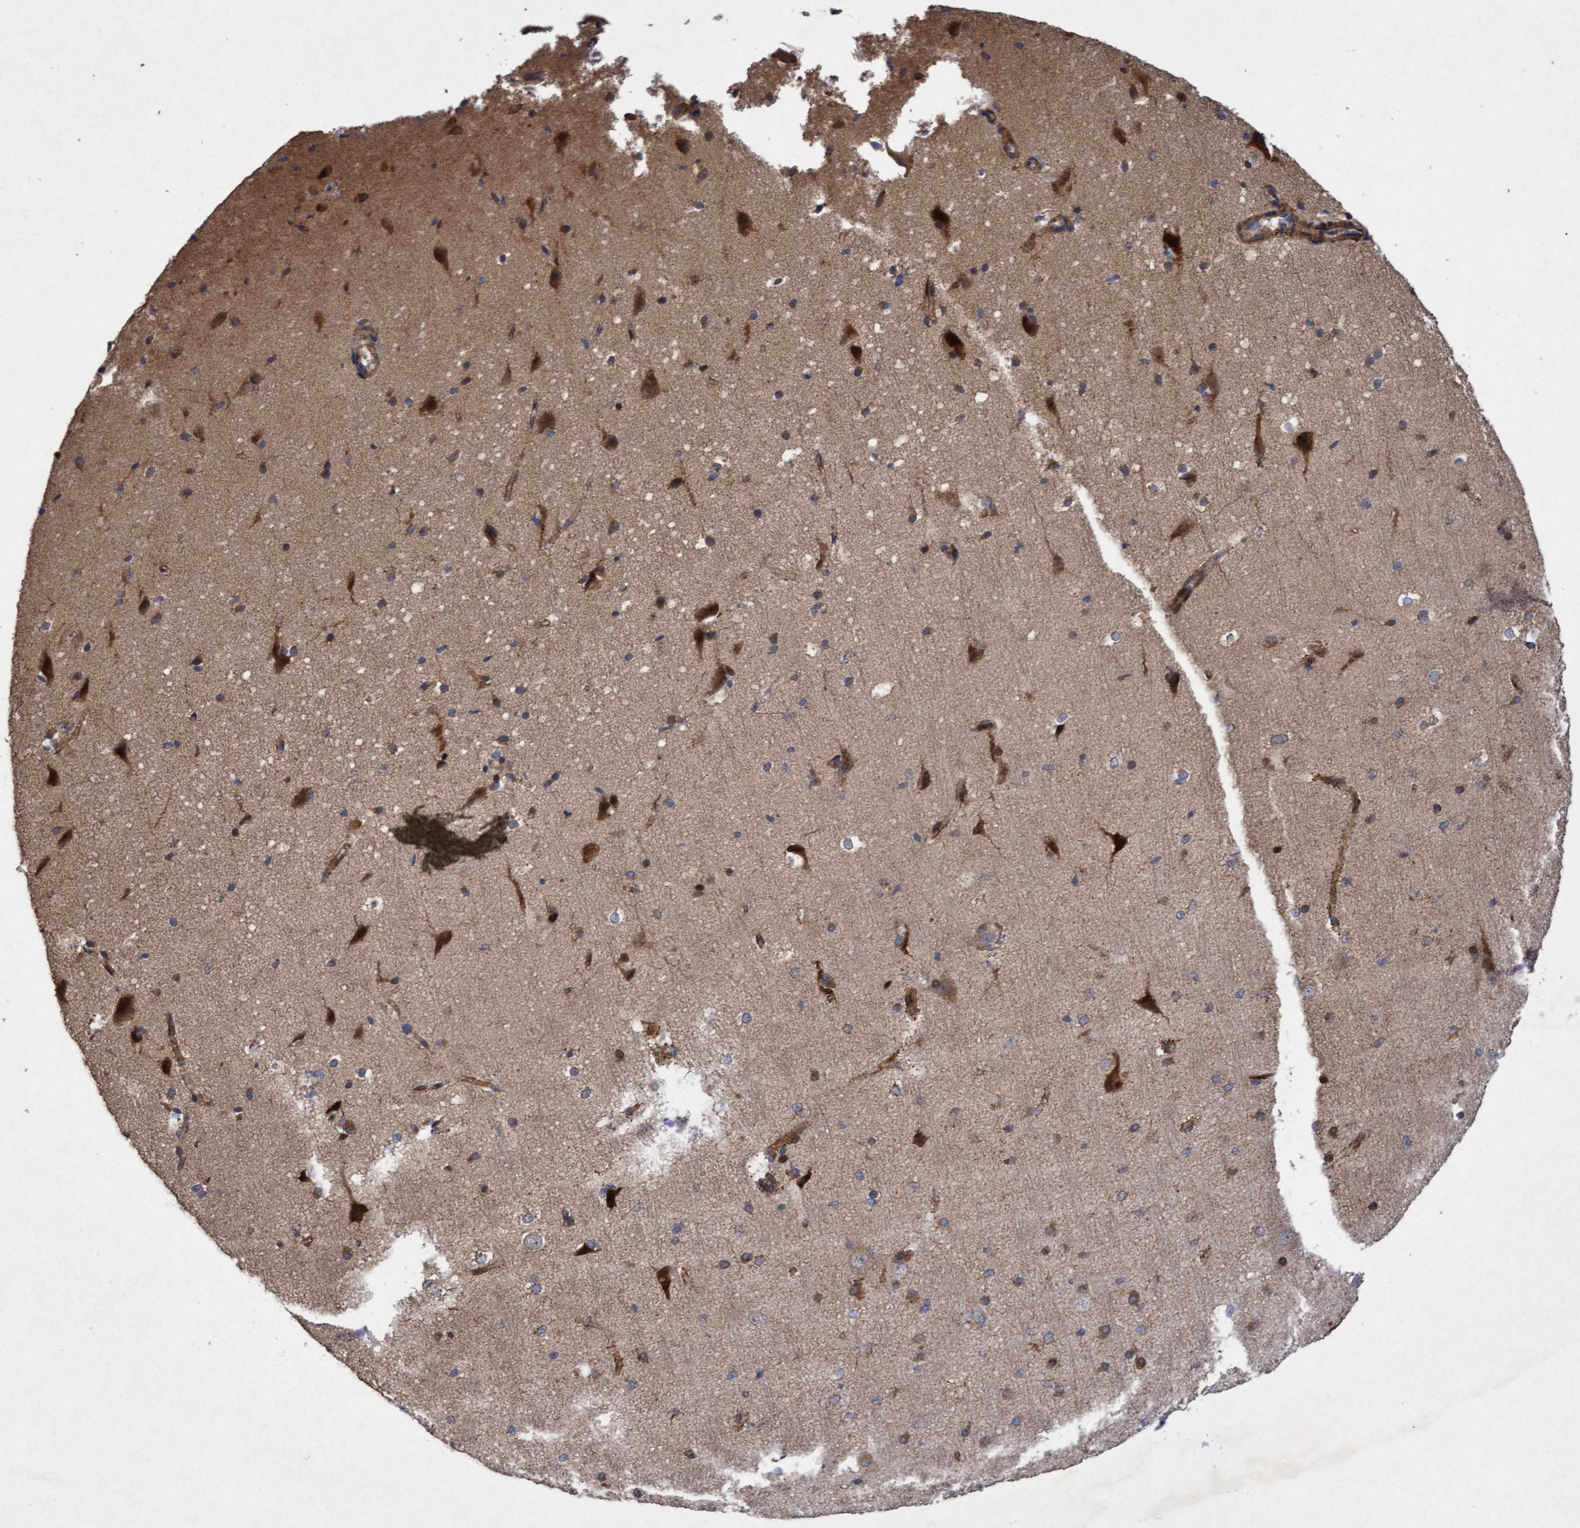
{"staining": {"intensity": "moderate", "quantity": ">75%", "location": "cytoplasmic/membranous"}, "tissue": "cerebral cortex", "cell_type": "Endothelial cells", "image_type": "normal", "snomed": [{"axis": "morphology", "description": "Normal tissue, NOS"}, {"axis": "morphology", "description": "Developmental malformation"}, {"axis": "topography", "description": "Cerebral cortex"}], "caption": "Benign cerebral cortex displays moderate cytoplasmic/membranous positivity in approximately >75% of endothelial cells, visualized by immunohistochemistry.", "gene": "ELP5", "patient": {"sex": "female", "age": 30}}